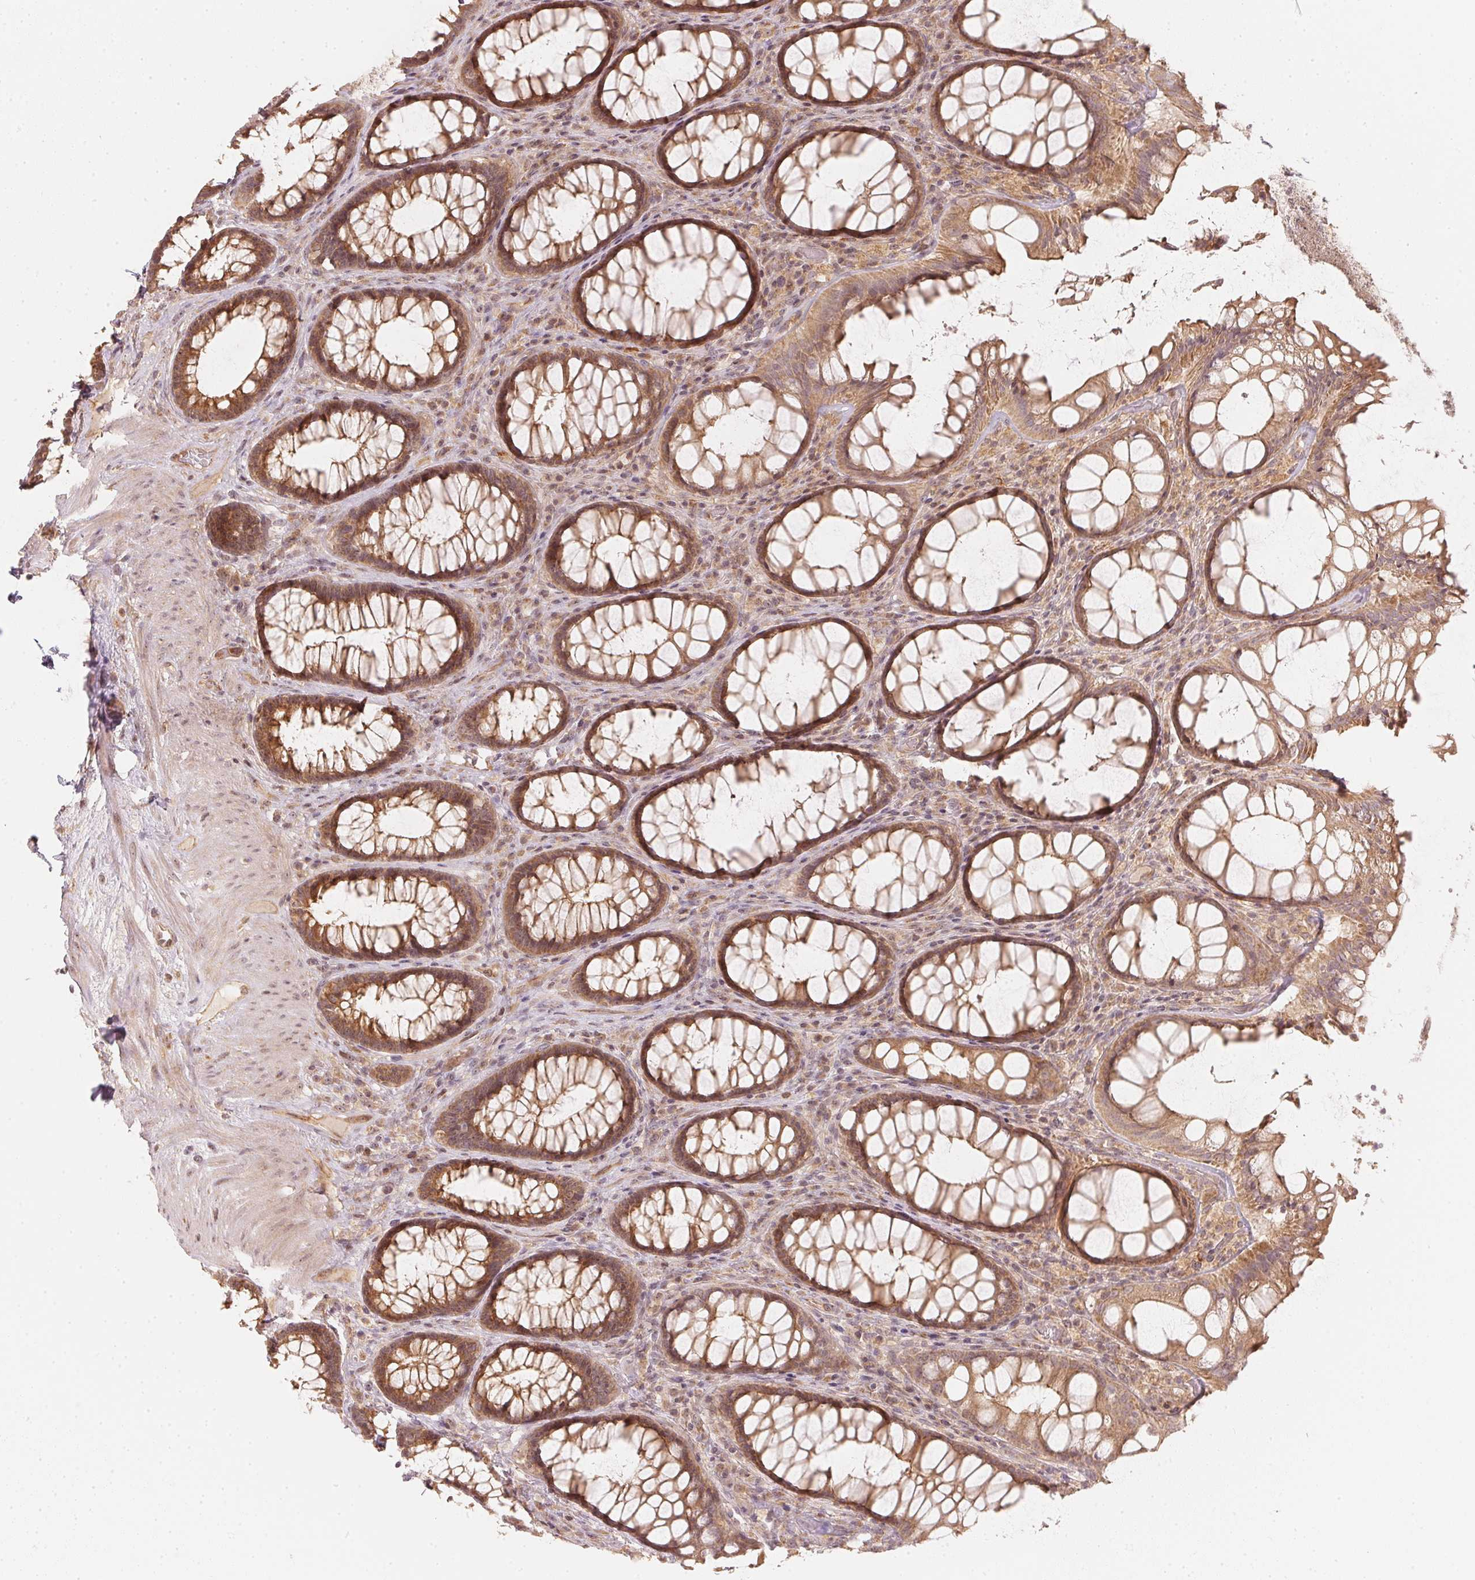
{"staining": {"intensity": "moderate", "quantity": ">75%", "location": "cytoplasmic/membranous"}, "tissue": "rectum", "cell_type": "Glandular cells", "image_type": "normal", "snomed": [{"axis": "morphology", "description": "Normal tissue, NOS"}, {"axis": "topography", "description": "Rectum"}], "caption": "A high-resolution histopathology image shows immunohistochemistry staining of normal rectum, which displays moderate cytoplasmic/membranous positivity in about >75% of glandular cells. Nuclei are stained in blue.", "gene": "WDR54", "patient": {"sex": "male", "age": 72}}